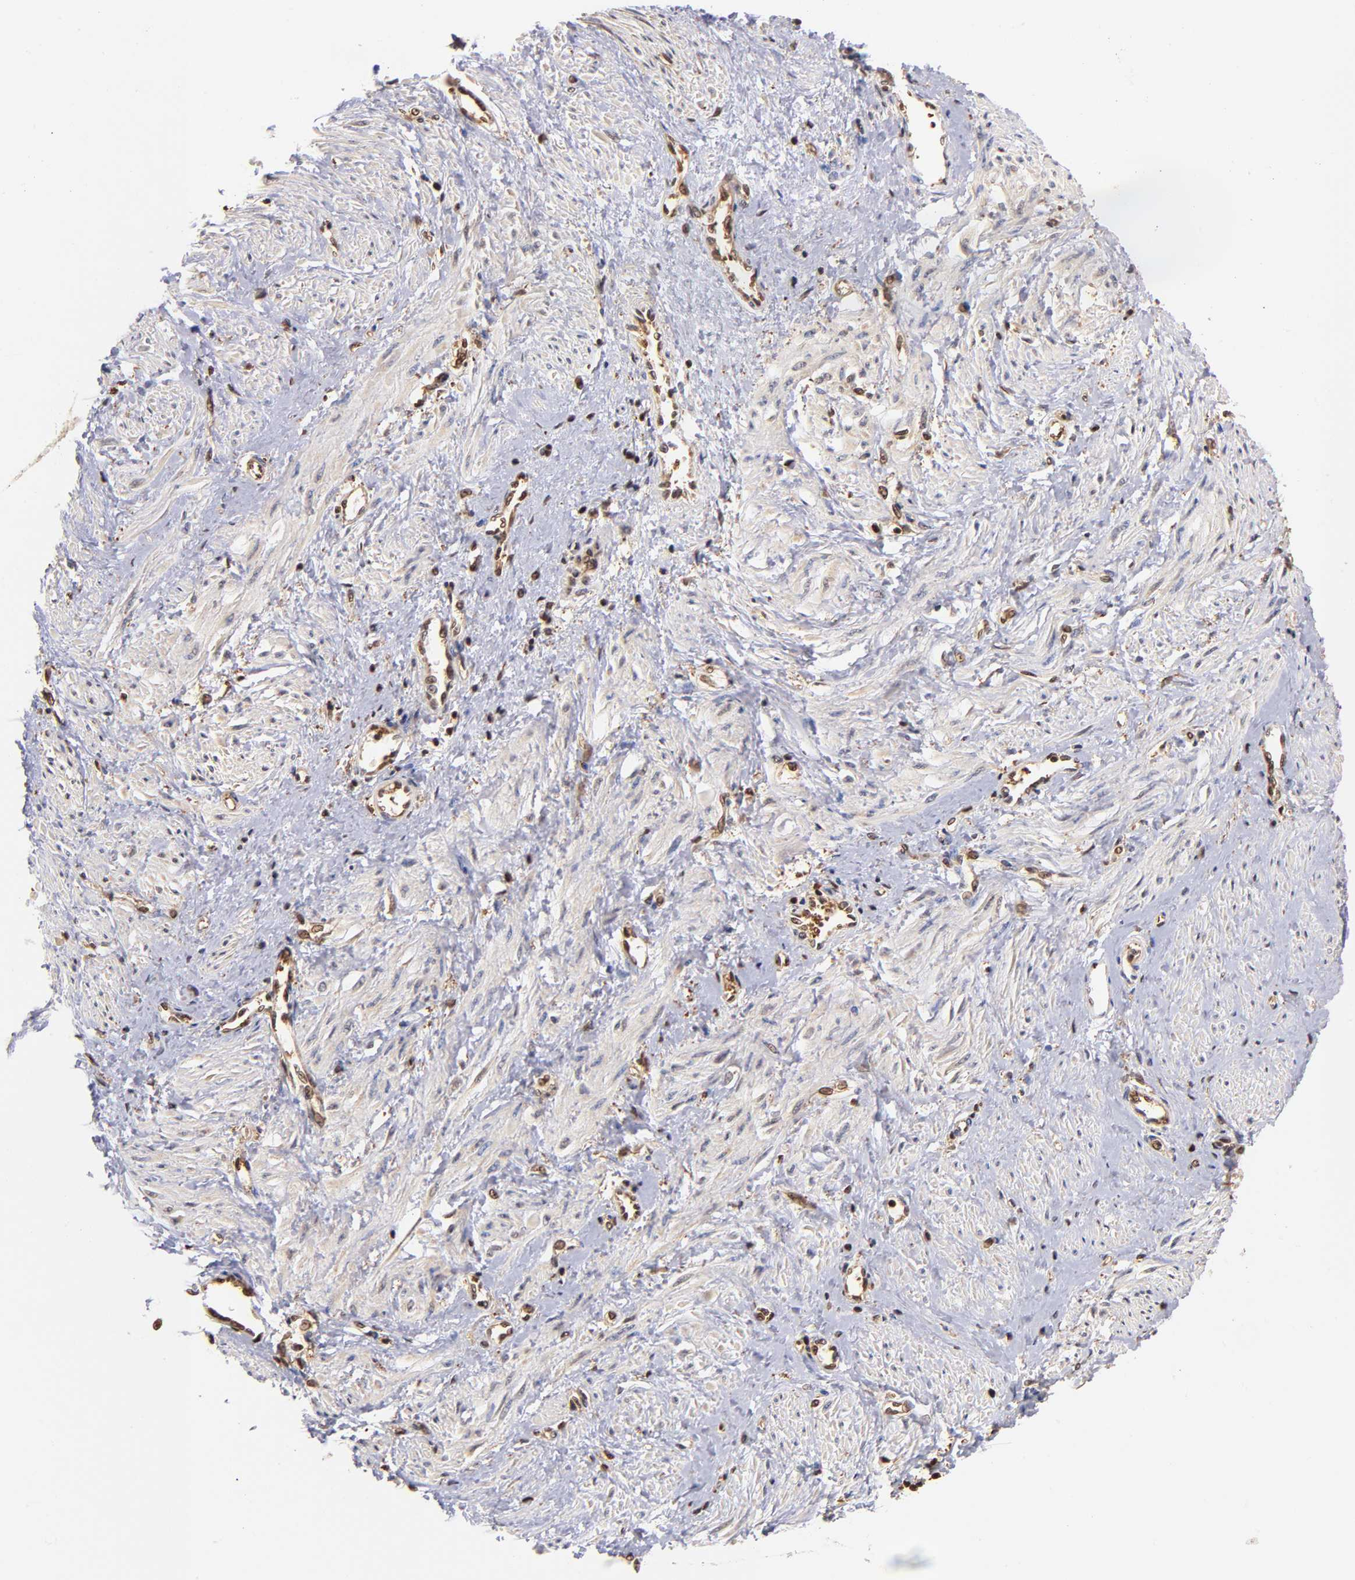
{"staining": {"intensity": "negative", "quantity": "none", "location": "none"}, "tissue": "smooth muscle", "cell_type": "Smooth muscle cells", "image_type": "normal", "snomed": [{"axis": "morphology", "description": "Normal tissue, NOS"}, {"axis": "topography", "description": "Smooth muscle"}, {"axis": "topography", "description": "Uterus"}], "caption": "A high-resolution micrograph shows IHC staining of normal smooth muscle, which reveals no significant positivity in smooth muscle cells.", "gene": "YWHAB", "patient": {"sex": "female", "age": 39}}